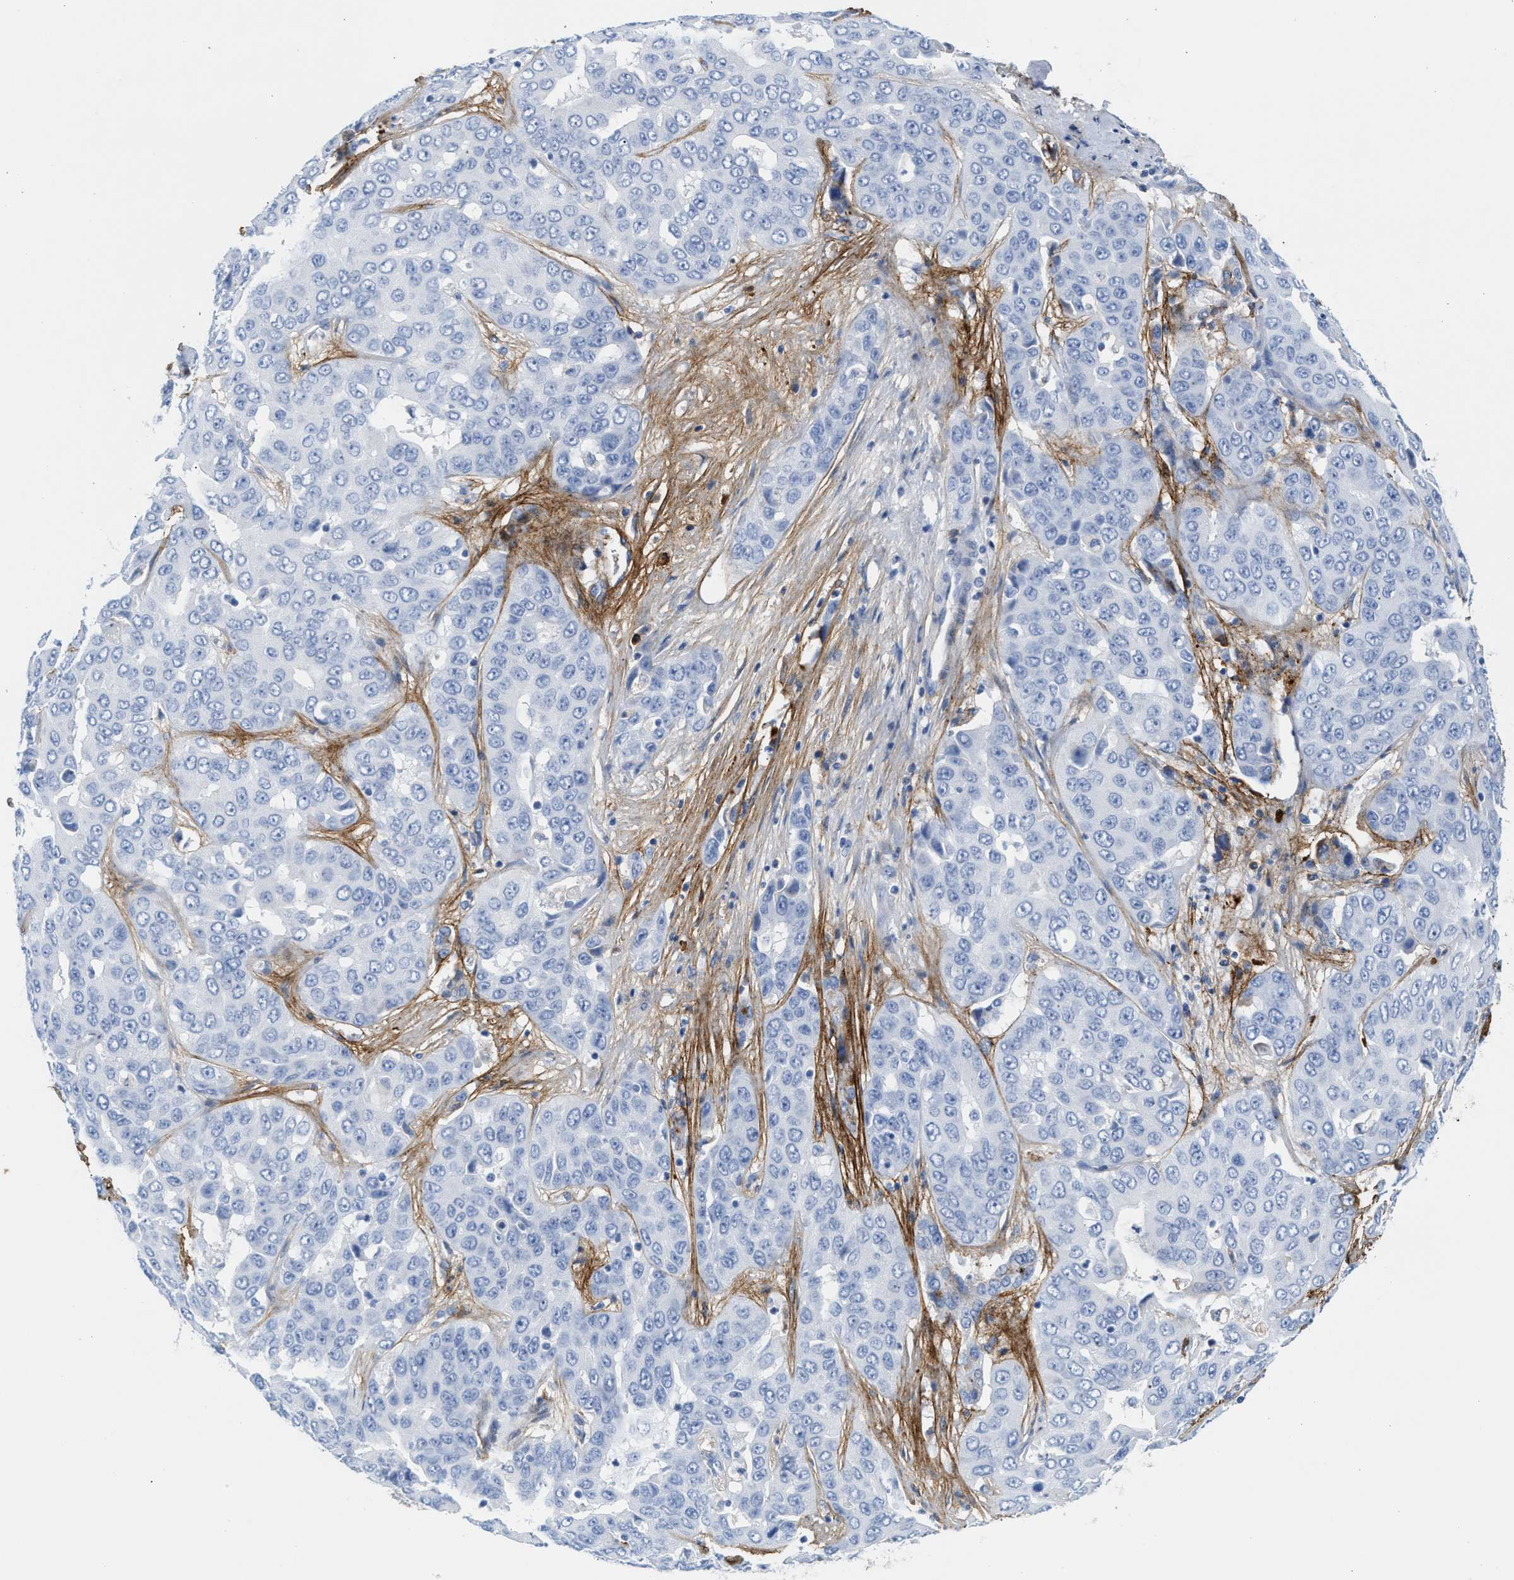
{"staining": {"intensity": "negative", "quantity": "none", "location": "none"}, "tissue": "liver cancer", "cell_type": "Tumor cells", "image_type": "cancer", "snomed": [{"axis": "morphology", "description": "Cholangiocarcinoma"}, {"axis": "topography", "description": "Liver"}], "caption": "Immunohistochemistry of human liver cancer exhibits no staining in tumor cells.", "gene": "TNR", "patient": {"sex": "female", "age": 52}}